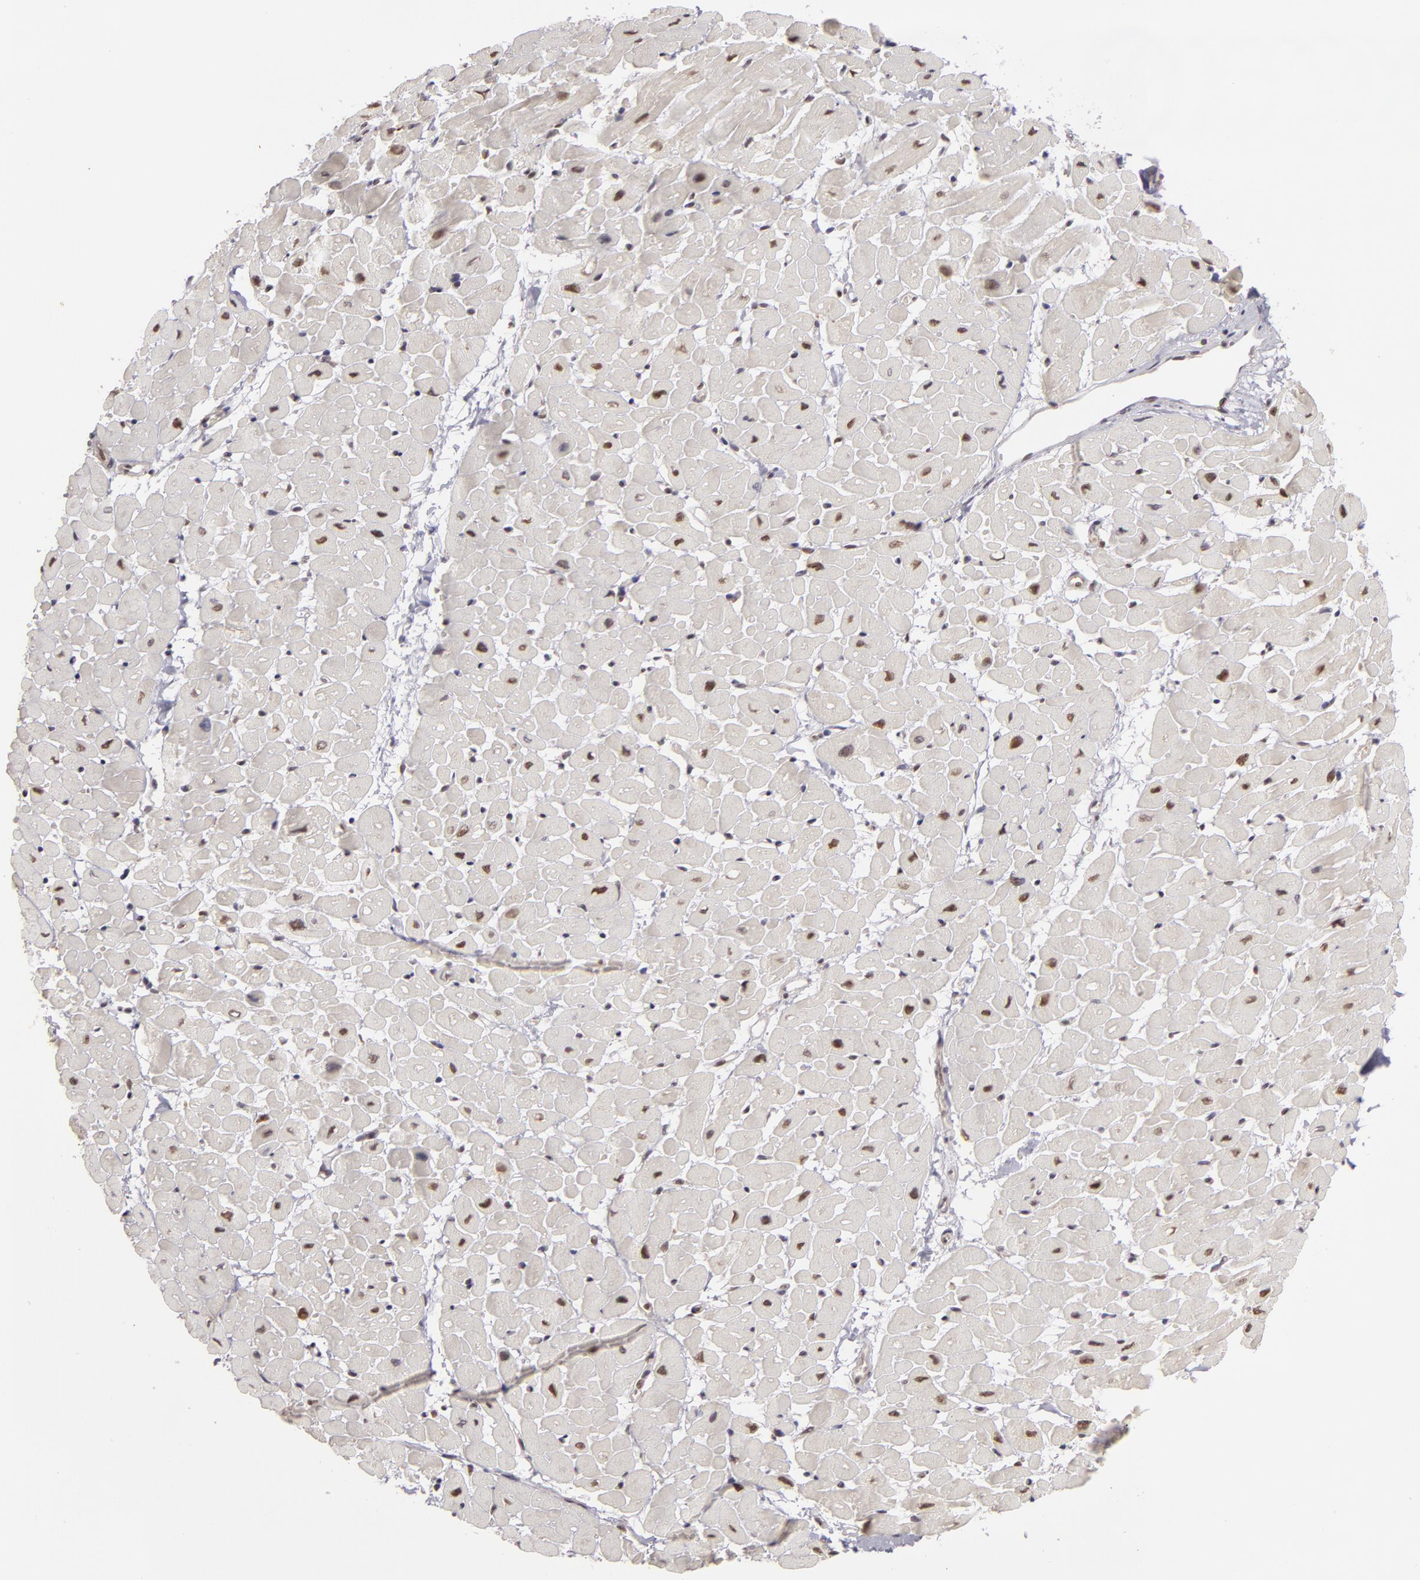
{"staining": {"intensity": "moderate", "quantity": "25%-75%", "location": "nuclear"}, "tissue": "heart muscle", "cell_type": "Cardiomyocytes", "image_type": "normal", "snomed": [{"axis": "morphology", "description": "Normal tissue, NOS"}, {"axis": "topography", "description": "Heart"}], "caption": "The micrograph reveals immunohistochemical staining of normal heart muscle. There is moderate nuclear expression is present in about 25%-75% of cardiomyocytes. The protein is shown in brown color, while the nuclei are stained blue.", "gene": "ZNF133", "patient": {"sex": "male", "age": 45}}